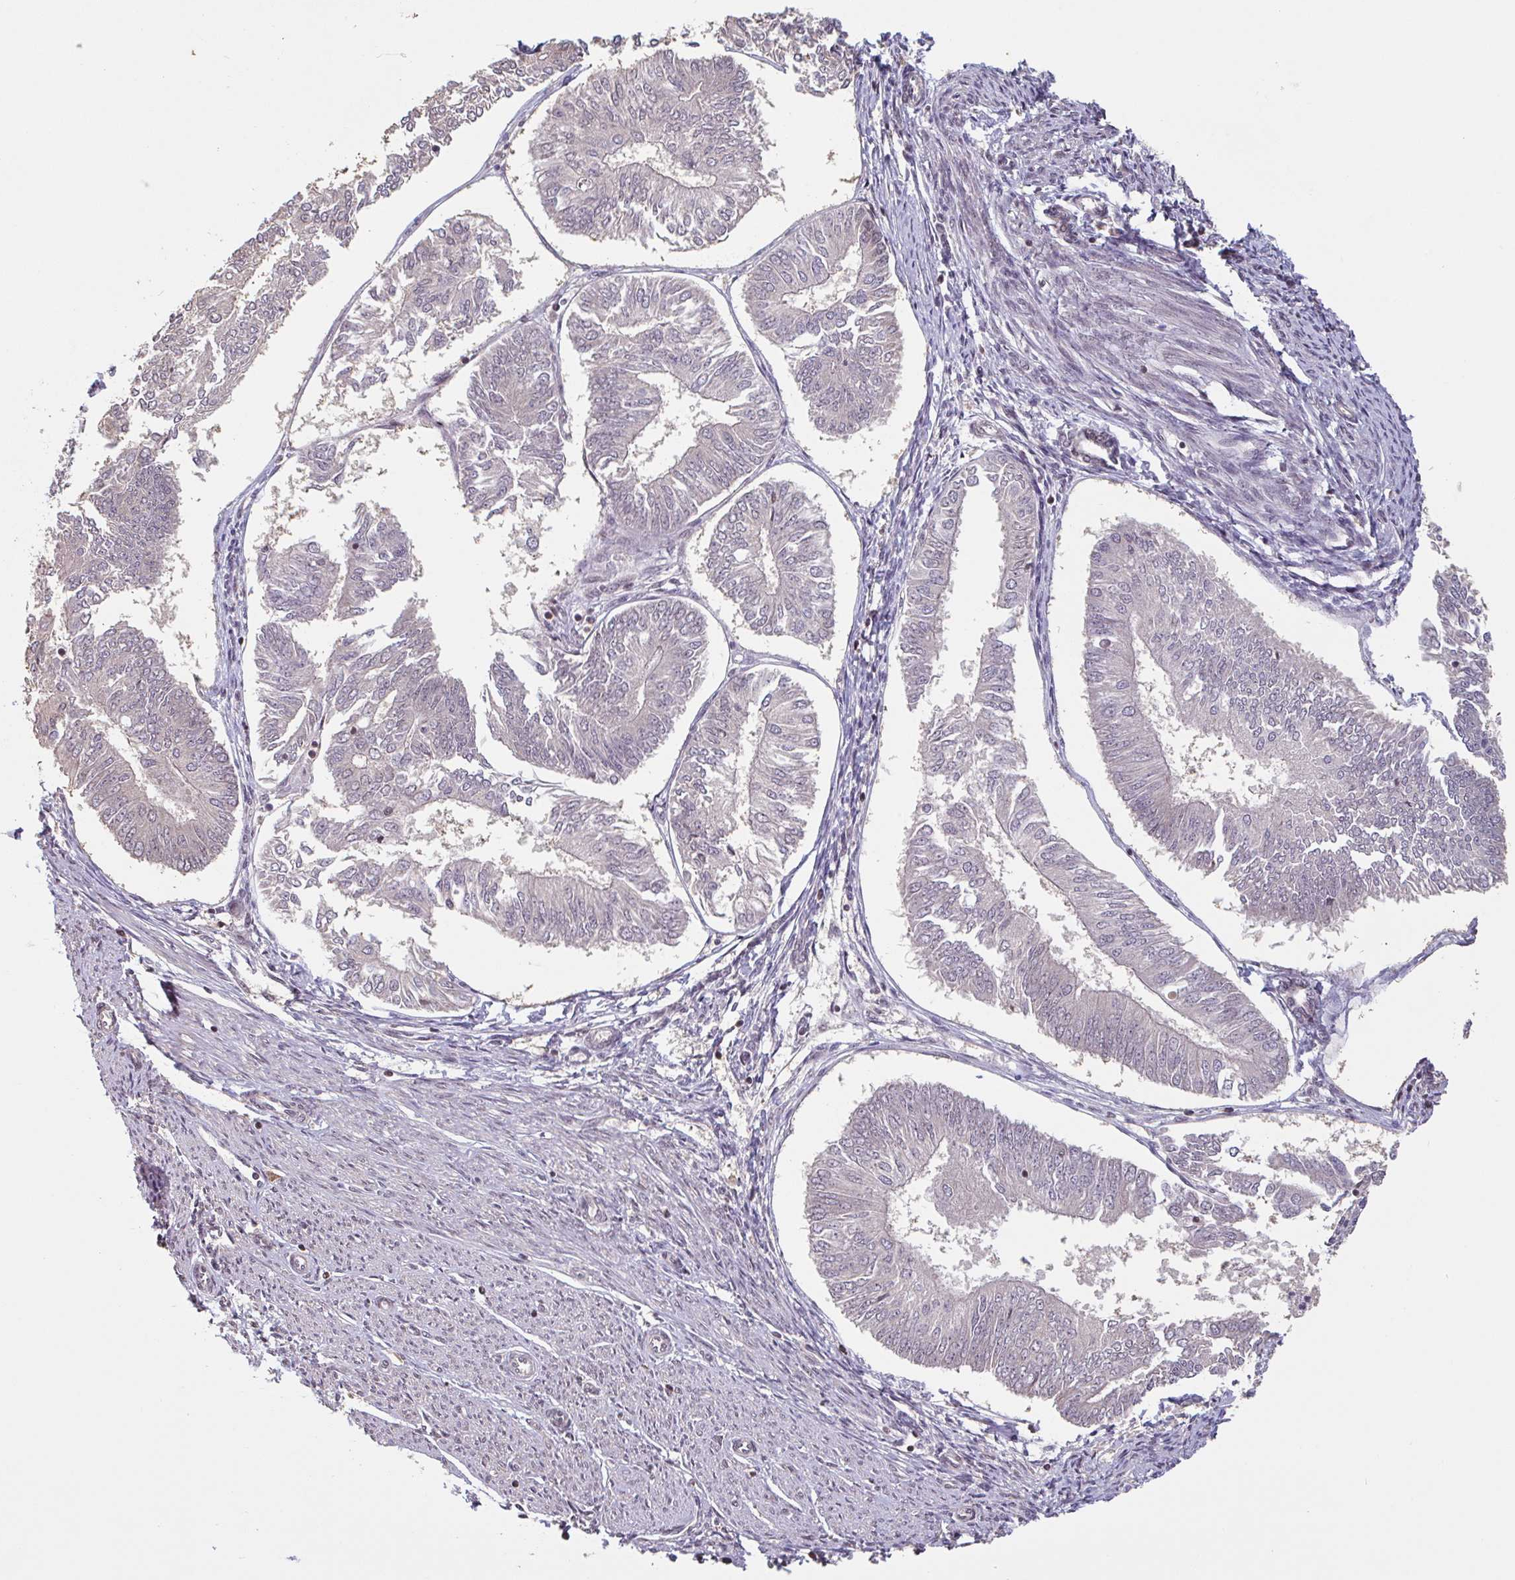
{"staining": {"intensity": "negative", "quantity": "none", "location": "none"}, "tissue": "endometrial cancer", "cell_type": "Tumor cells", "image_type": "cancer", "snomed": [{"axis": "morphology", "description": "Adenocarcinoma, NOS"}, {"axis": "topography", "description": "Endometrium"}], "caption": "High power microscopy photomicrograph of an immunohistochemistry (IHC) micrograph of adenocarcinoma (endometrial), revealing no significant staining in tumor cells.", "gene": "DR1", "patient": {"sex": "female", "age": 58}}